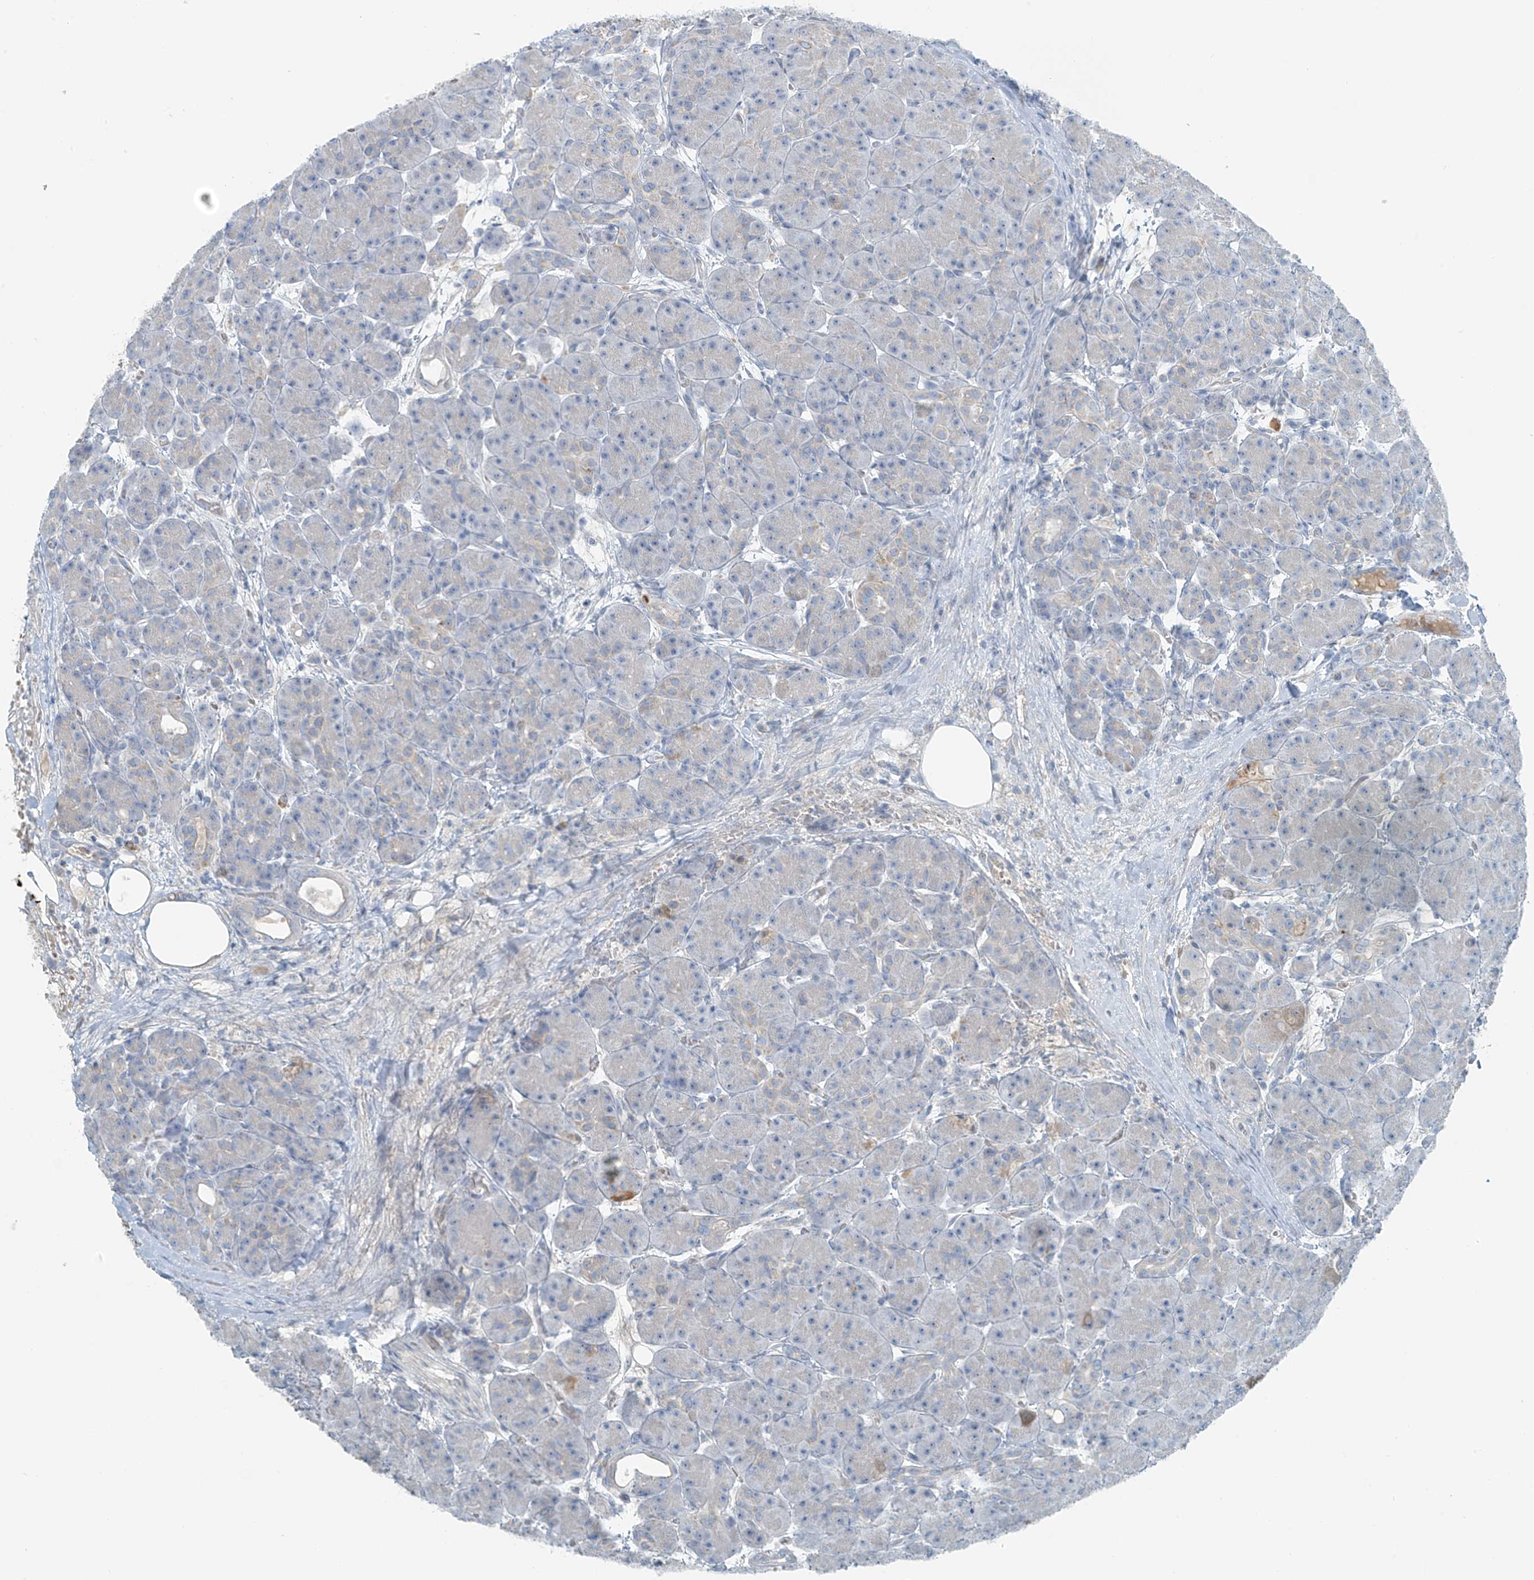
{"staining": {"intensity": "negative", "quantity": "none", "location": "none"}, "tissue": "pancreas", "cell_type": "Exocrine glandular cells", "image_type": "normal", "snomed": [{"axis": "morphology", "description": "Normal tissue, NOS"}, {"axis": "topography", "description": "Pancreas"}], "caption": "DAB immunohistochemical staining of benign human pancreas shows no significant staining in exocrine glandular cells.", "gene": "FAM131C", "patient": {"sex": "male", "age": 63}}